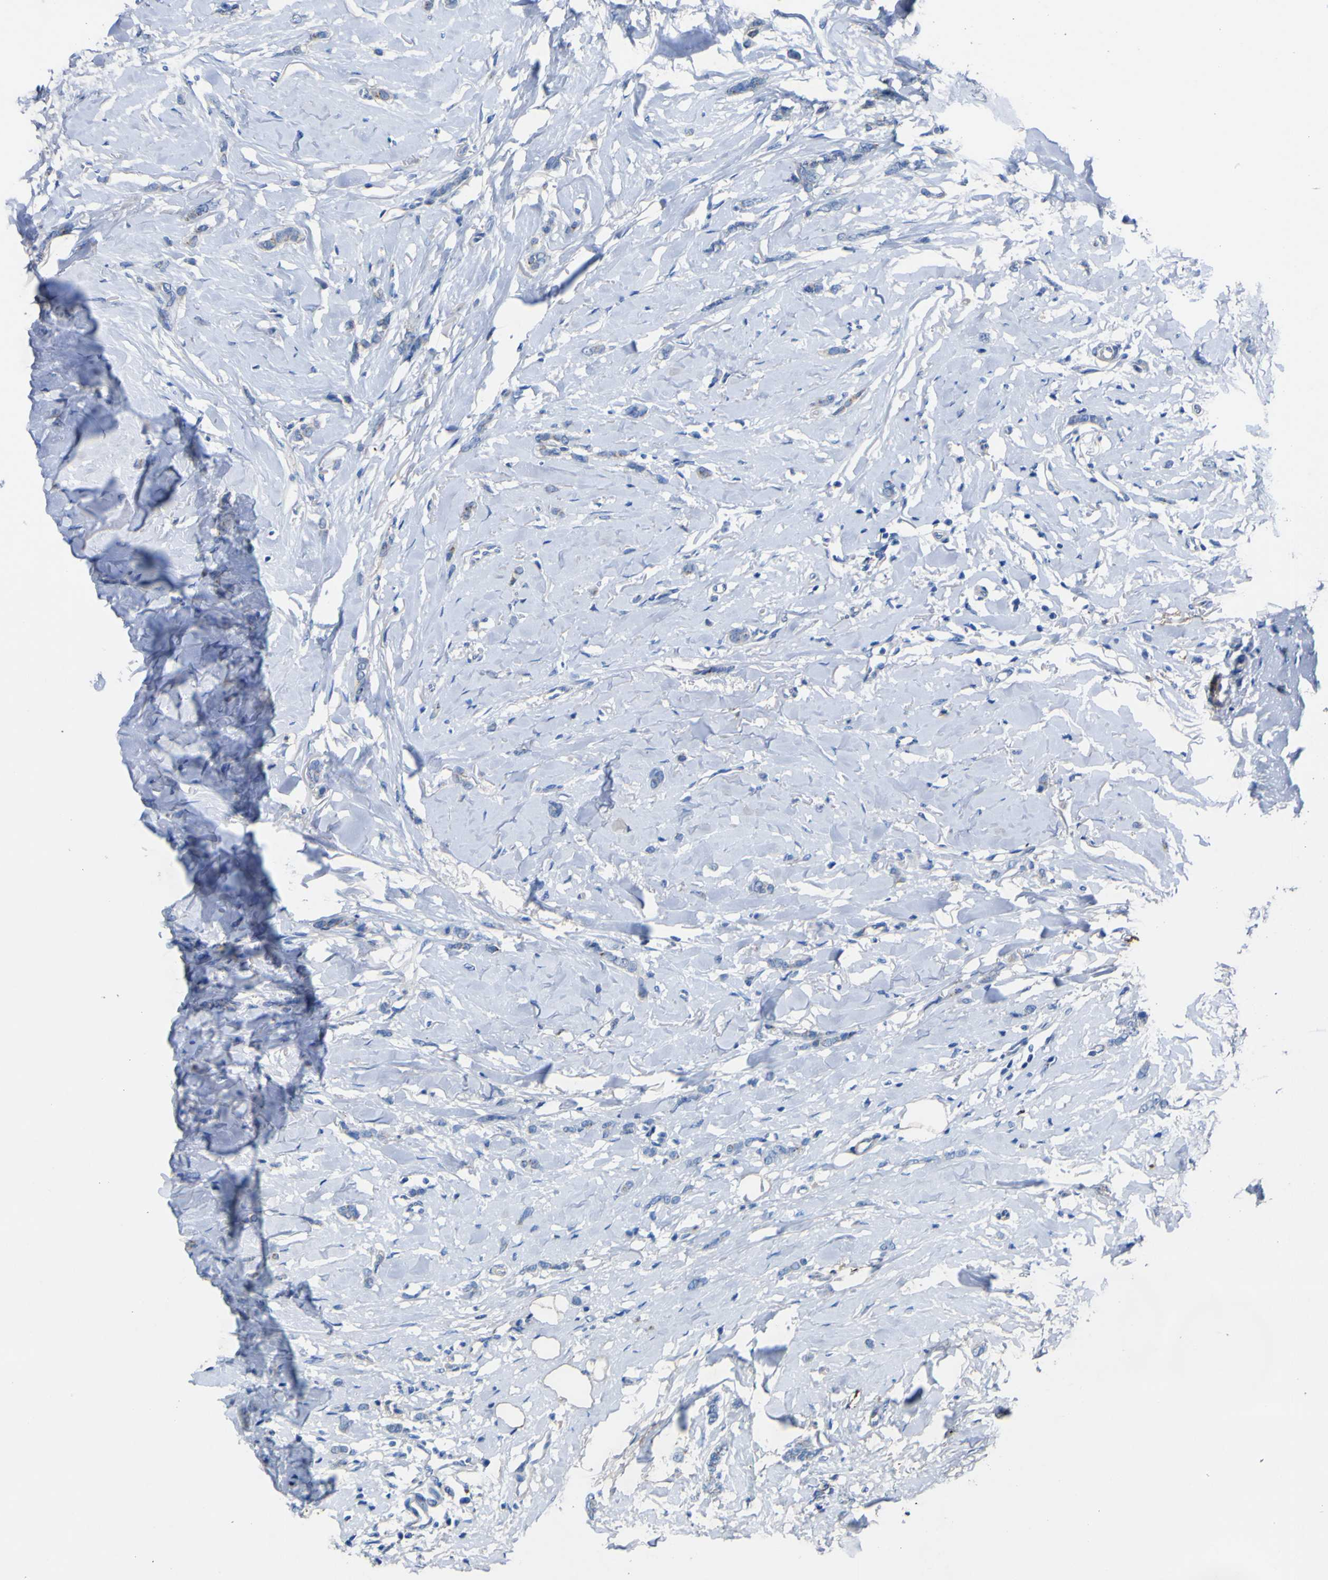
{"staining": {"intensity": "negative", "quantity": "none", "location": "none"}, "tissue": "breast cancer", "cell_type": "Tumor cells", "image_type": "cancer", "snomed": [{"axis": "morphology", "description": "Lobular carcinoma"}, {"axis": "topography", "description": "Skin"}, {"axis": "topography", "description": "Breast"}], "caption": "Immunohistochemistry of breast cancer (lobular carcinoma) reveals no expression in tumor cells. (DAB (3,3'-diaminobenzidine) immunohistochemistry (IHC) visualized using brightfield microscopy, high magnification).", "gene": "AGO4", "patient": {"sex": "female", "age": 46}}